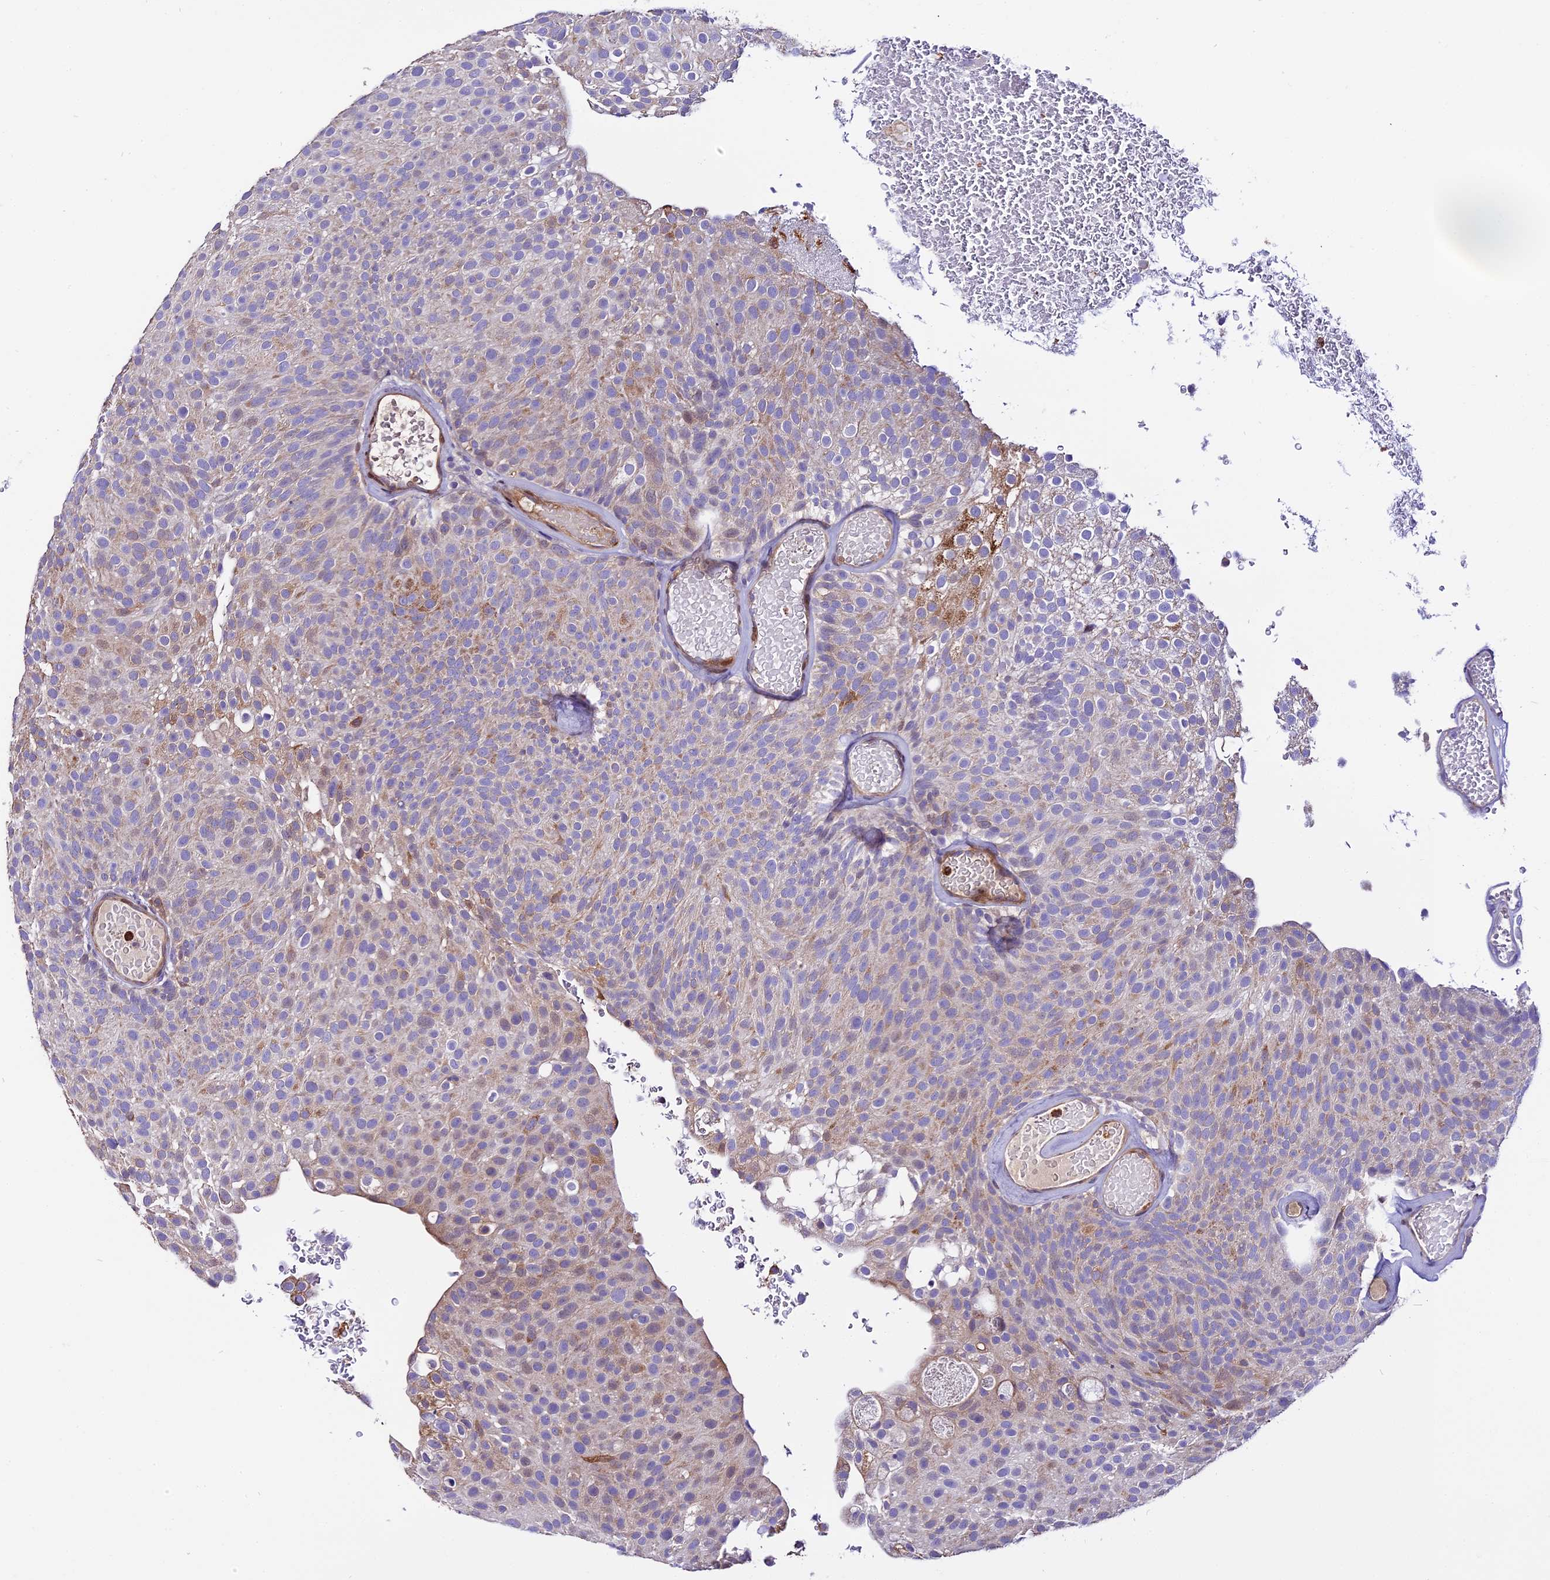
{"staining": {"intensity": "moderate", "quantity": "<25%", "location": "cytoplasmic/membranous"}, "tissue": "urothelial cancer", "cell_type": "Tumor cells", "image_type": "cancer", "snomed": [{"axis": "morphology", "description": "Urothelial carcinoma, Low grade"}, {"axis": "topography", "description": "Urinary bladder"}], "caption": "High-magnification brightfield microscopy of low-grade urothelial carcinoma stained with DAB (3,3'-diaminobenzidine) (brown) and counterstained with hematoxylin (blue). tumor cells exhibit moderate cytoplasmic/membranous positivity is appreciated in approximately<25% of cells.", "gene": "MAP3K7CL", "patient": {"sex": "male", "age": 78}}